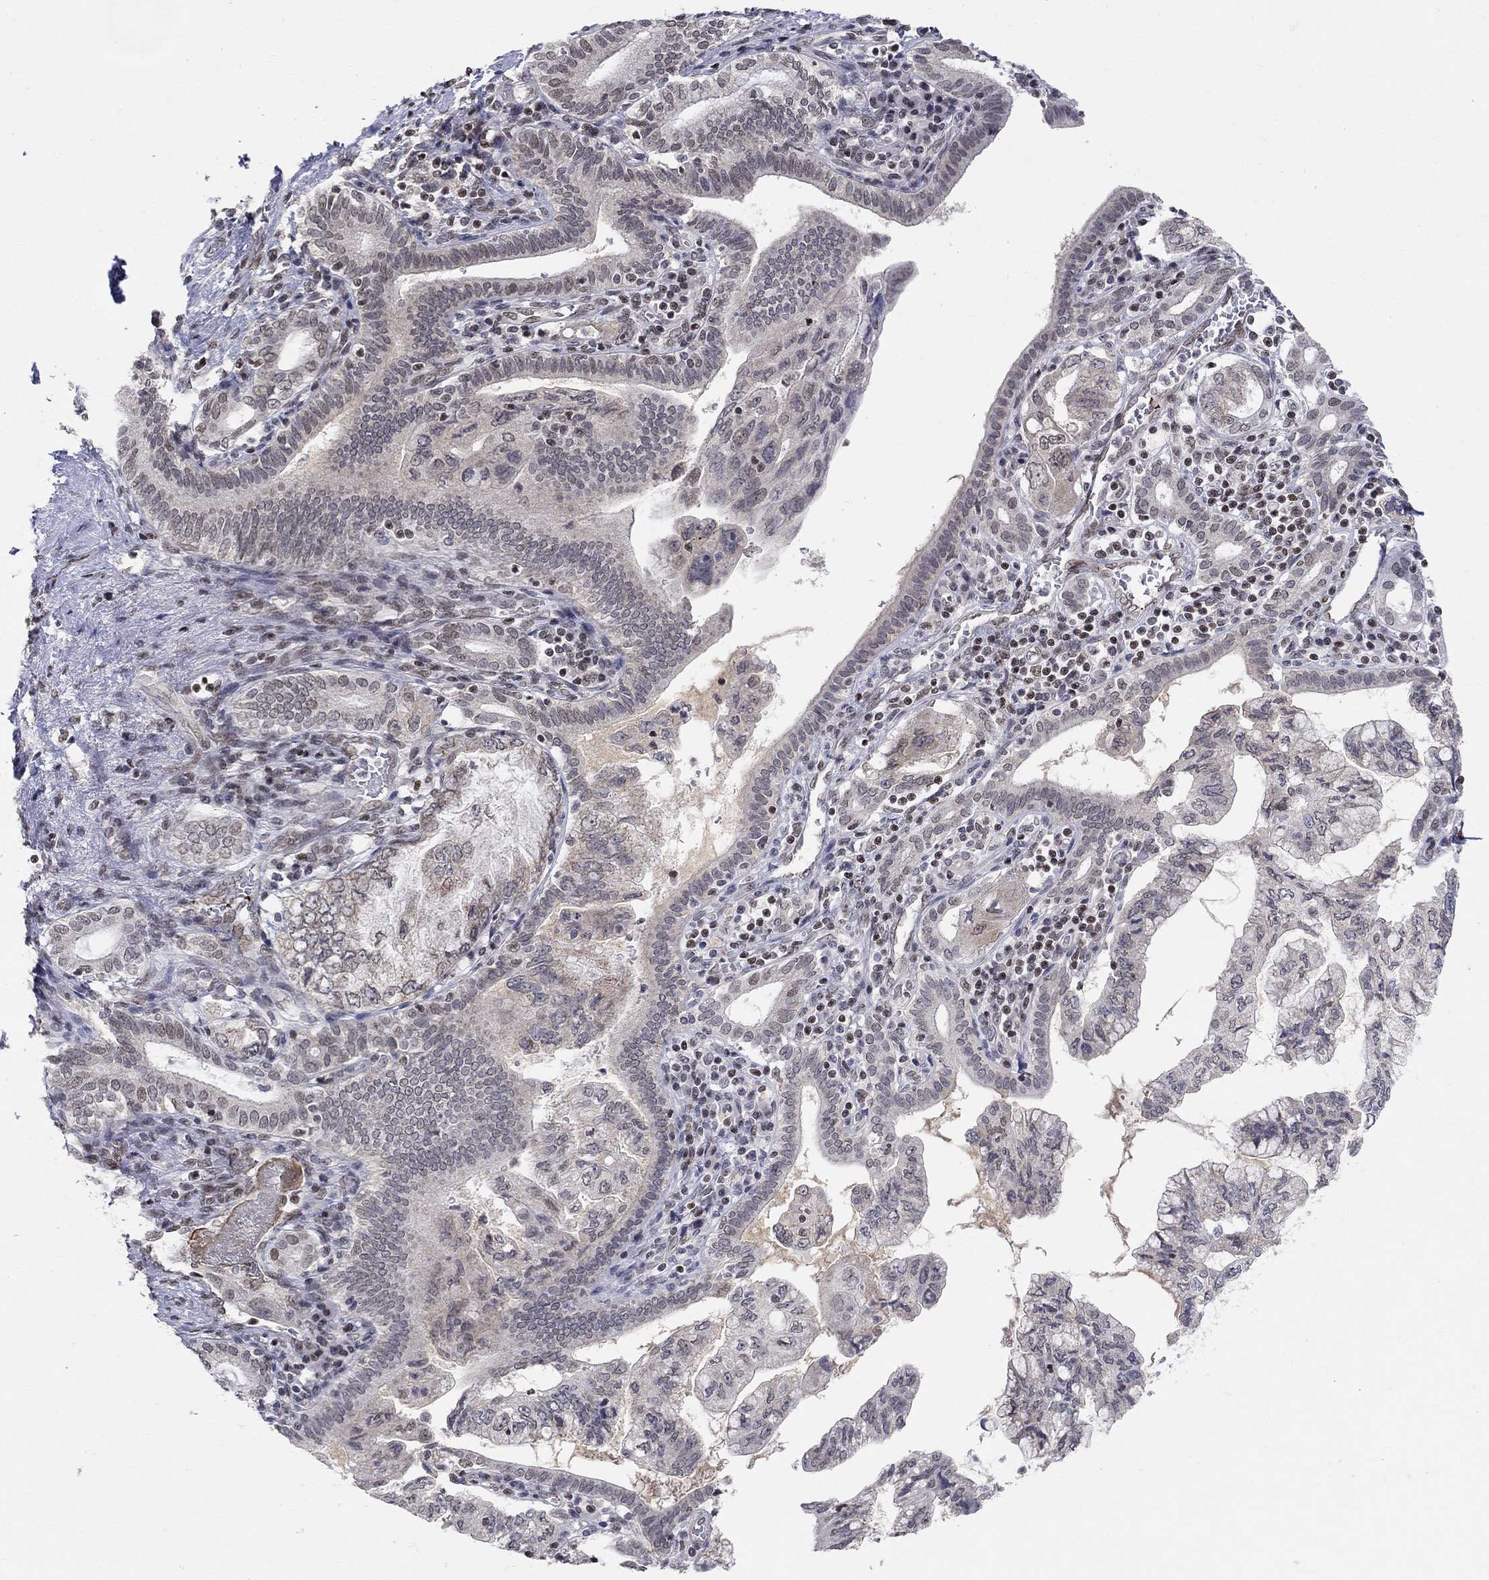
{"staining": {"intensity": "negative", "quantity": "none", "location": "none"}, "tissue": "pancreatic cancer", "cell_type": "Tumor cells", "image_type": "cancer", "snomed": [{"axis": "morphology", "description": "Adenocarcinoma, NOS"}, {"axis": "topography", "description": "Pancreas"}], "caption": "DAB (3,3'-diaminobenzidine) immunohistochemical staining of pancreatic adenocarcinoma reveals no significant expression in tumor cells. Brightfield microscopy of immunohistochemistry stained with DAB (3,3'-diaminobenzidine) (brown) and hematoxylin (blue), captured at high magnification.", "gene": "KLF12", "patient": {"sex": "female", "age": 73}}